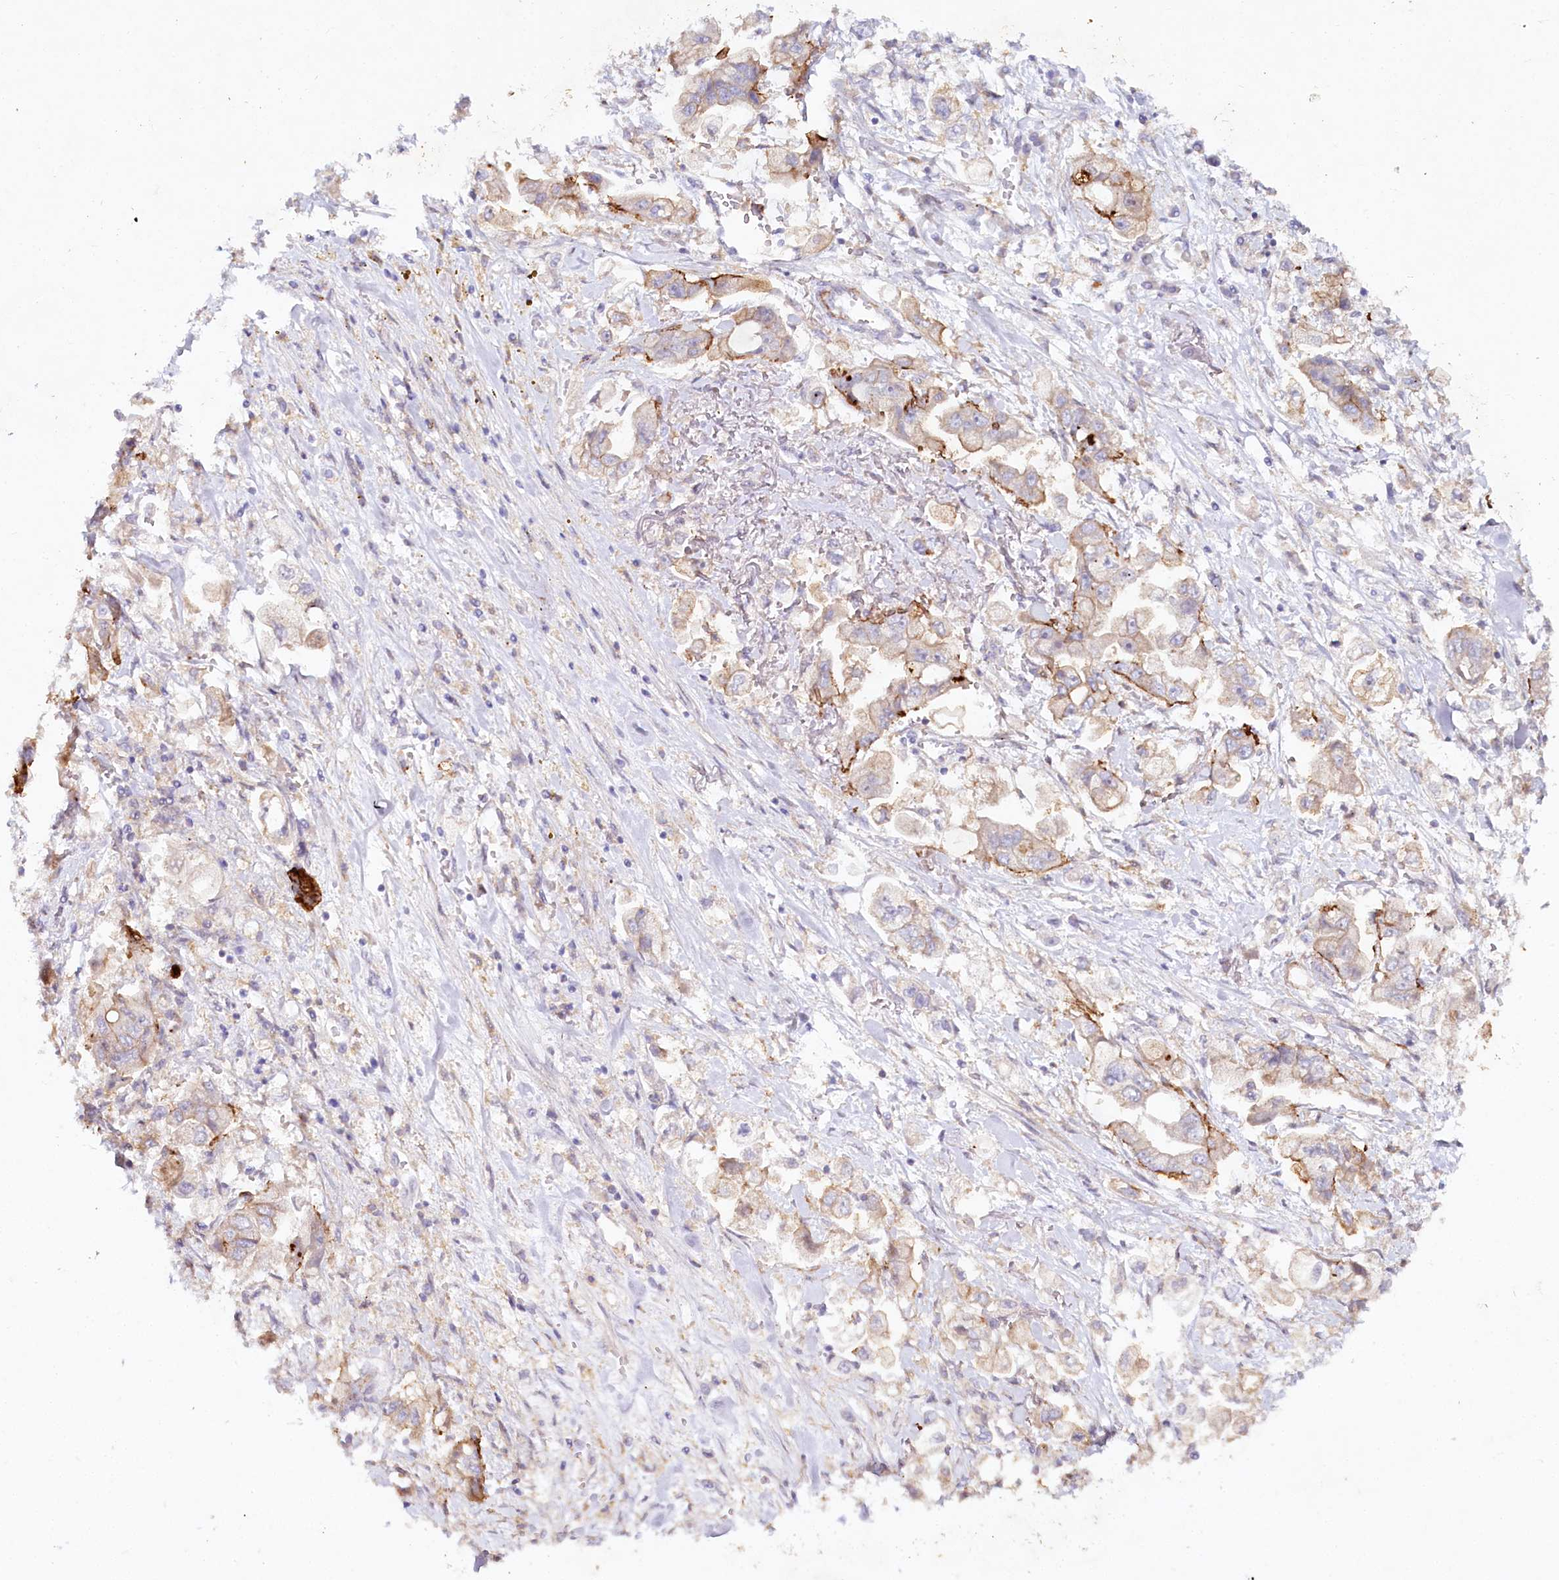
{"staining": {"intensity": "moderate", "quantity": "25%-75%", "location": "cytoplasmic/membranous"}, "tissue": "stomach cancer", "cell_type": "Tumor cells", "image_type": "cancer", "snomed": [{"axis": "morphology", "description": "Adenocarcinoma, NOS"}, {"axis": "topography", "description": "Stomach"}], "caption": "Immunohistochemical staining of adenocarcinoma (stomach) shows medium levels of moderate cytoplasmic/membranous positivity in approximately 25%-75% of tumor cells.", "gene": "ALDH3B1", "patient": {"sex": "male", "age": 62}}